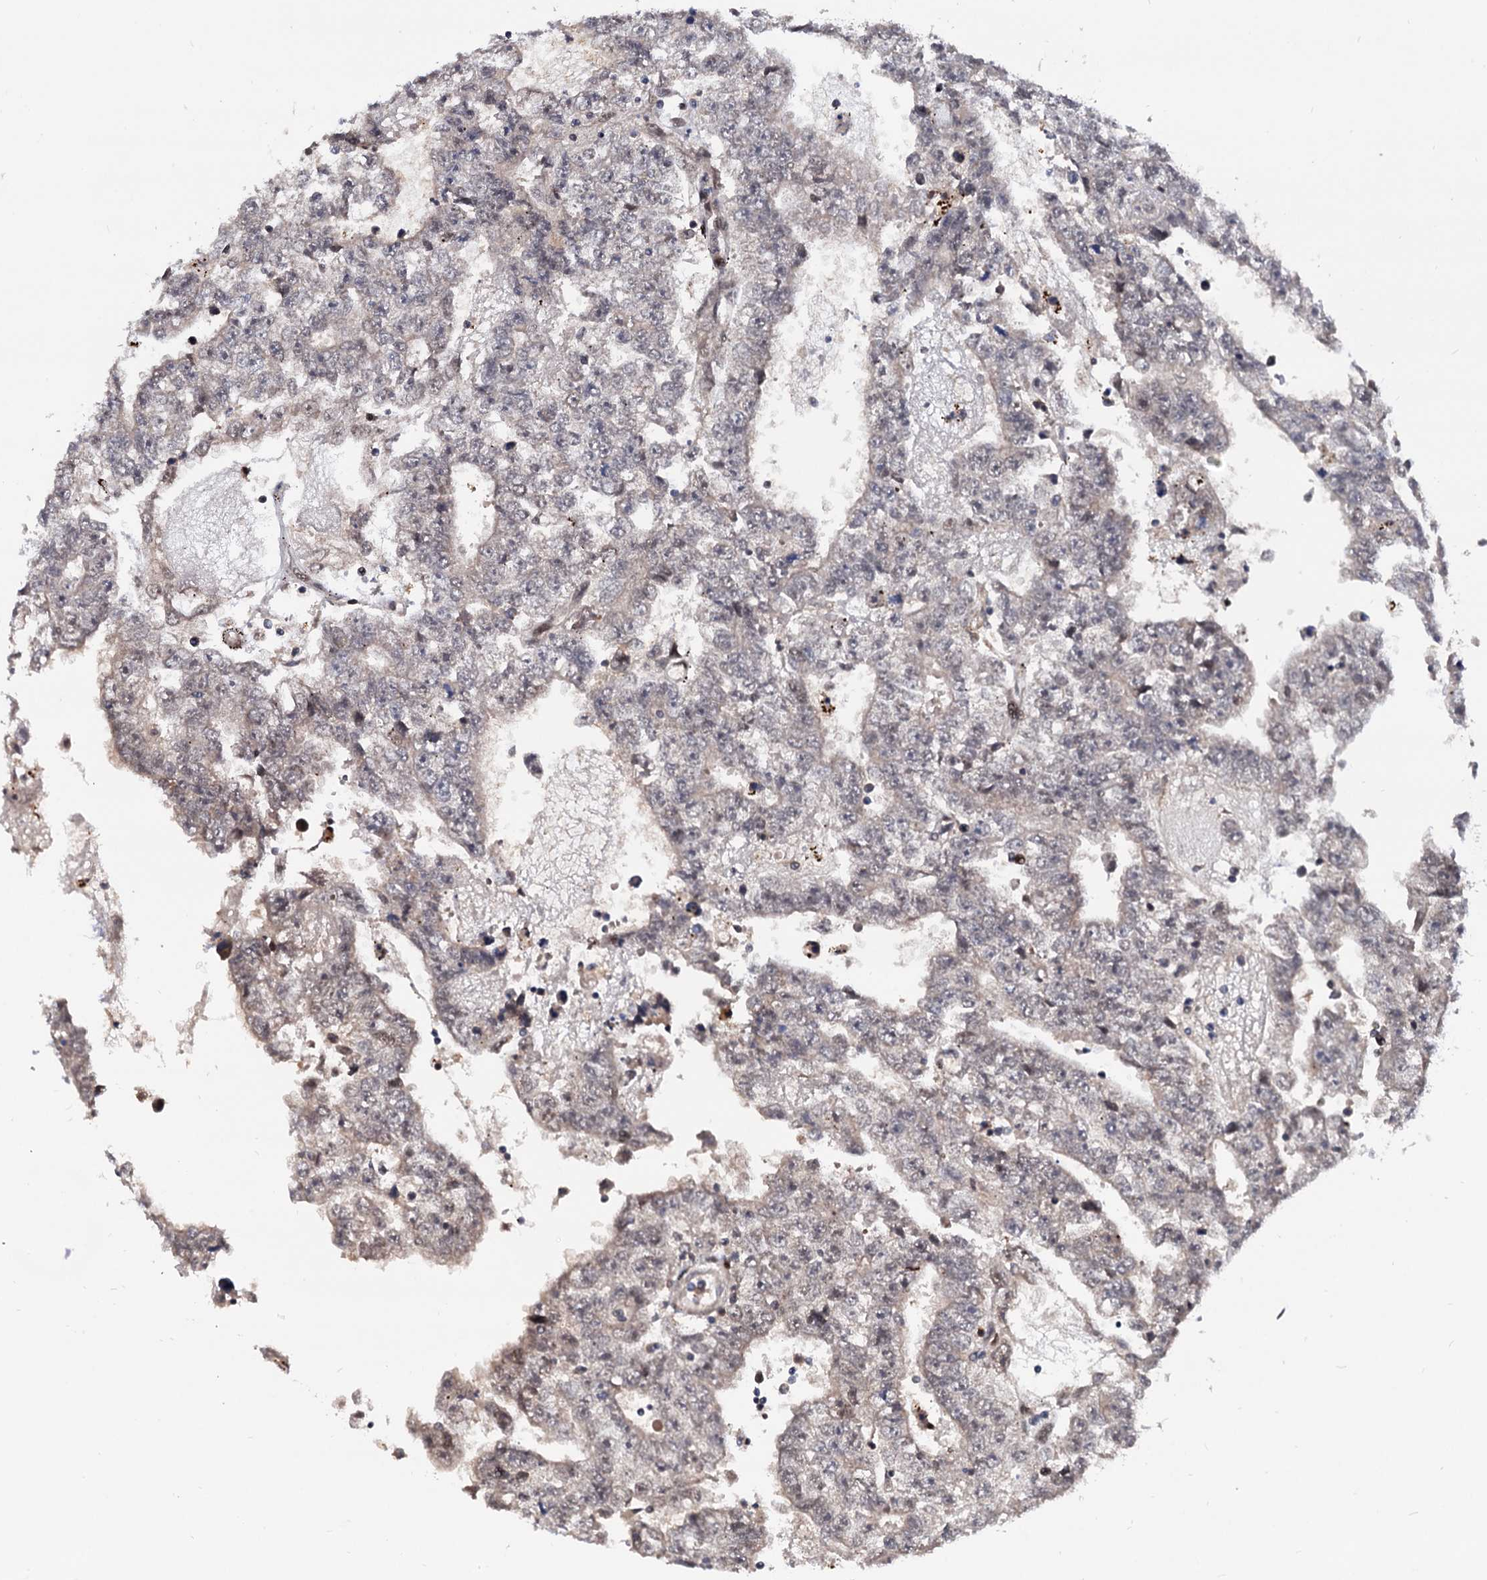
{"staining": {"intensity": "negative", "quantity": "none", "location": "none"}, "tissue": "testis cancer", "cell_type": "Tumor cells", "image_type": "cancer", "snomed": [{"axis": "morphology", "description": "Carcinoma, Embryonal, NOS"}, {"axis": "topography", "description": "Testis"}], "caption": "Tumor cells show no significant staining in testis embryonal carcinoma. The staining is performed using DAB (3,3'-diaminobenzidine) brown chromogen with nuclei counter-stained in using hematoxylin.", "gene": "RNASEH2B", "patient": {"sex": "male", "age": 25}}